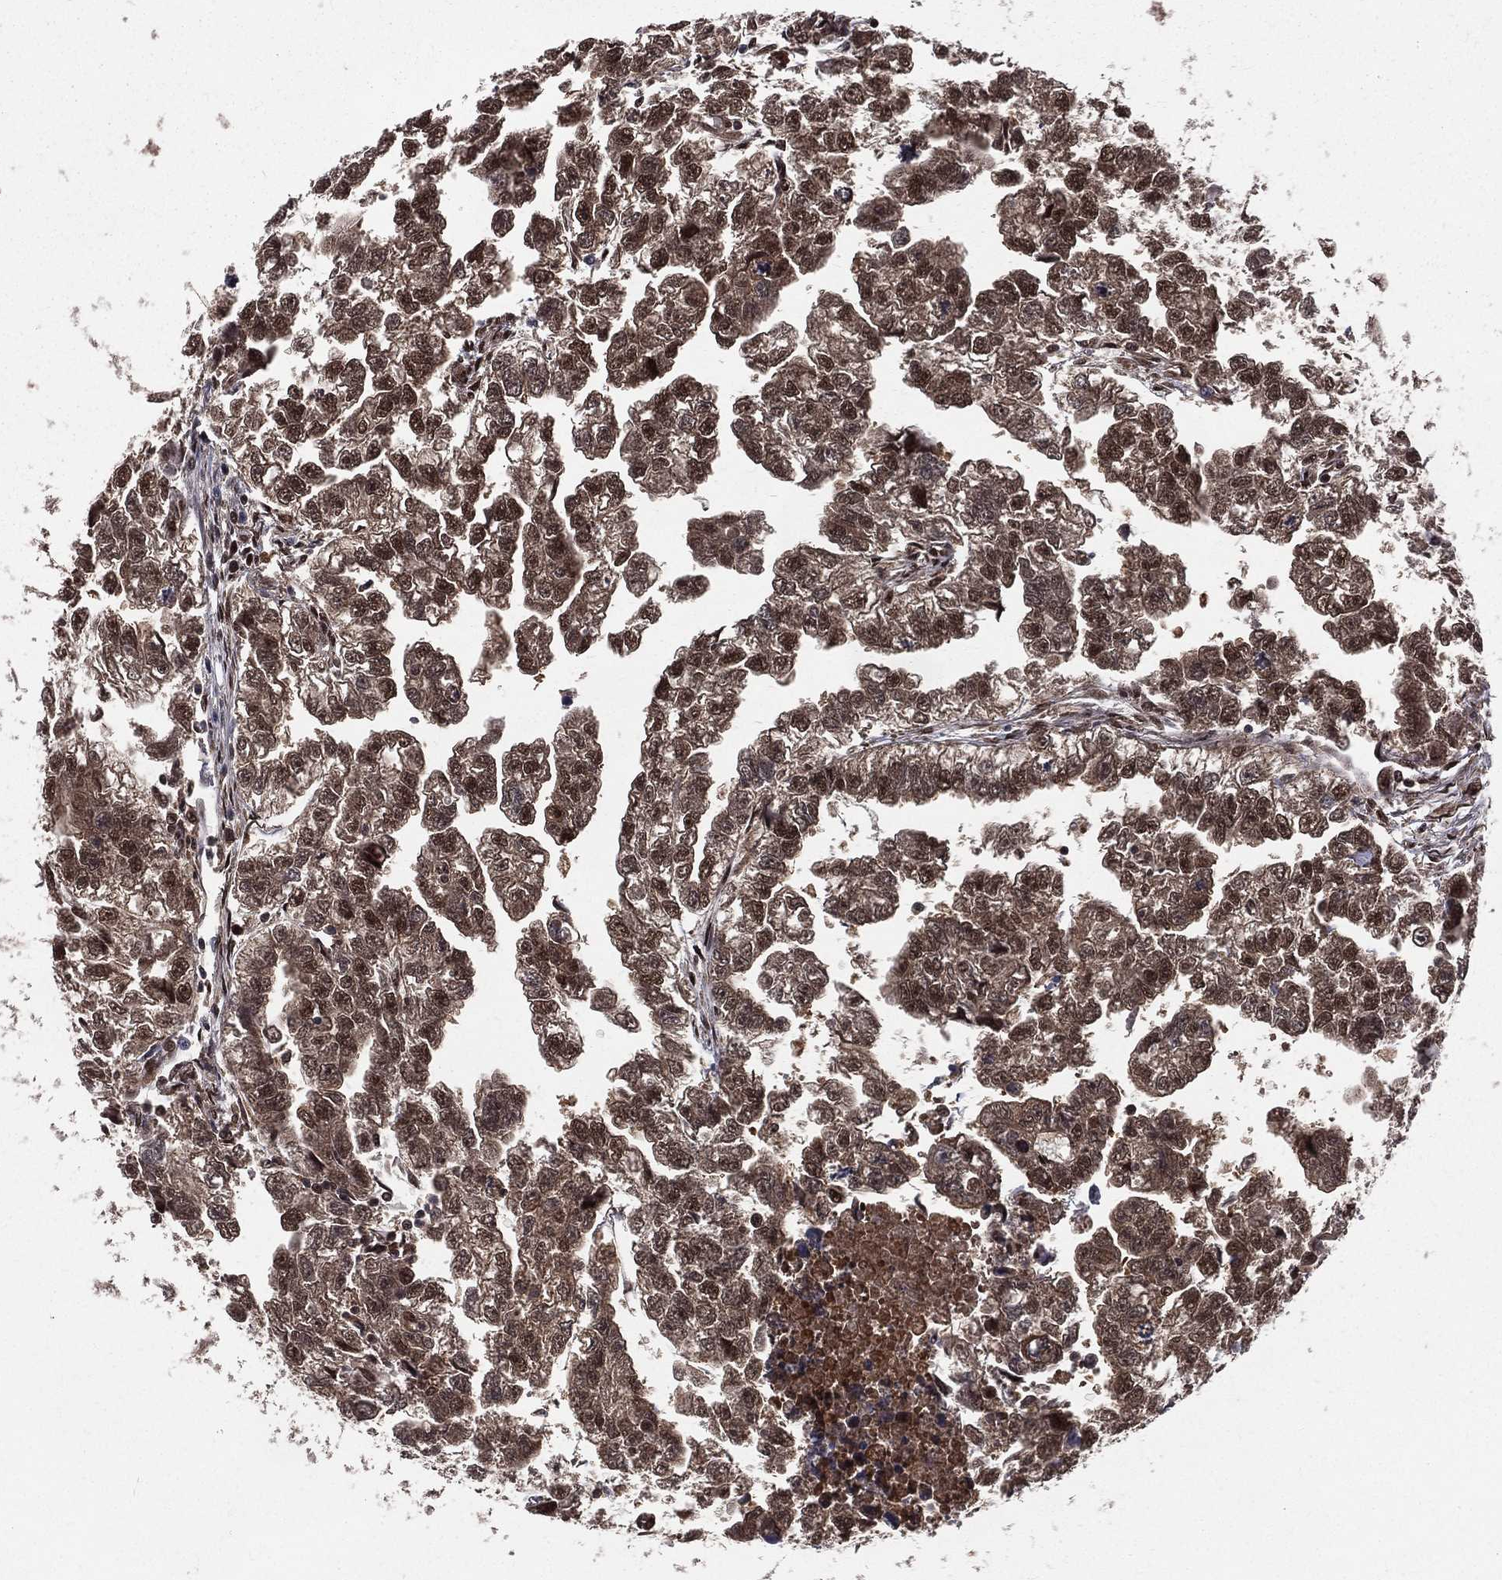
{"staining": {"intensity": "strong", "quantity": "<25%", "location": "nuclear"}, "tissue": "testis cancer", "cell_type": "Tumor cells", "image_type": "cancer", "snomed": [{"axis": "morphology", "description": "Carcinoma, Embryonal, NOS"}, {"axis": "morphology", "description": "Teratoma, malignant, NOS"}, {"axis": "topography", "description": "Testis"}], "caption": "Testis cancer stained with DAB immunohistochemistry (IHC) displays medium levels of strong nuclear expression in about <25% of tumor cells. (brown staining indicates protein expression, while blue staining denotes nuclei).", "gene": "COPS4", "patient": {"sex": "male", "age": 44}}